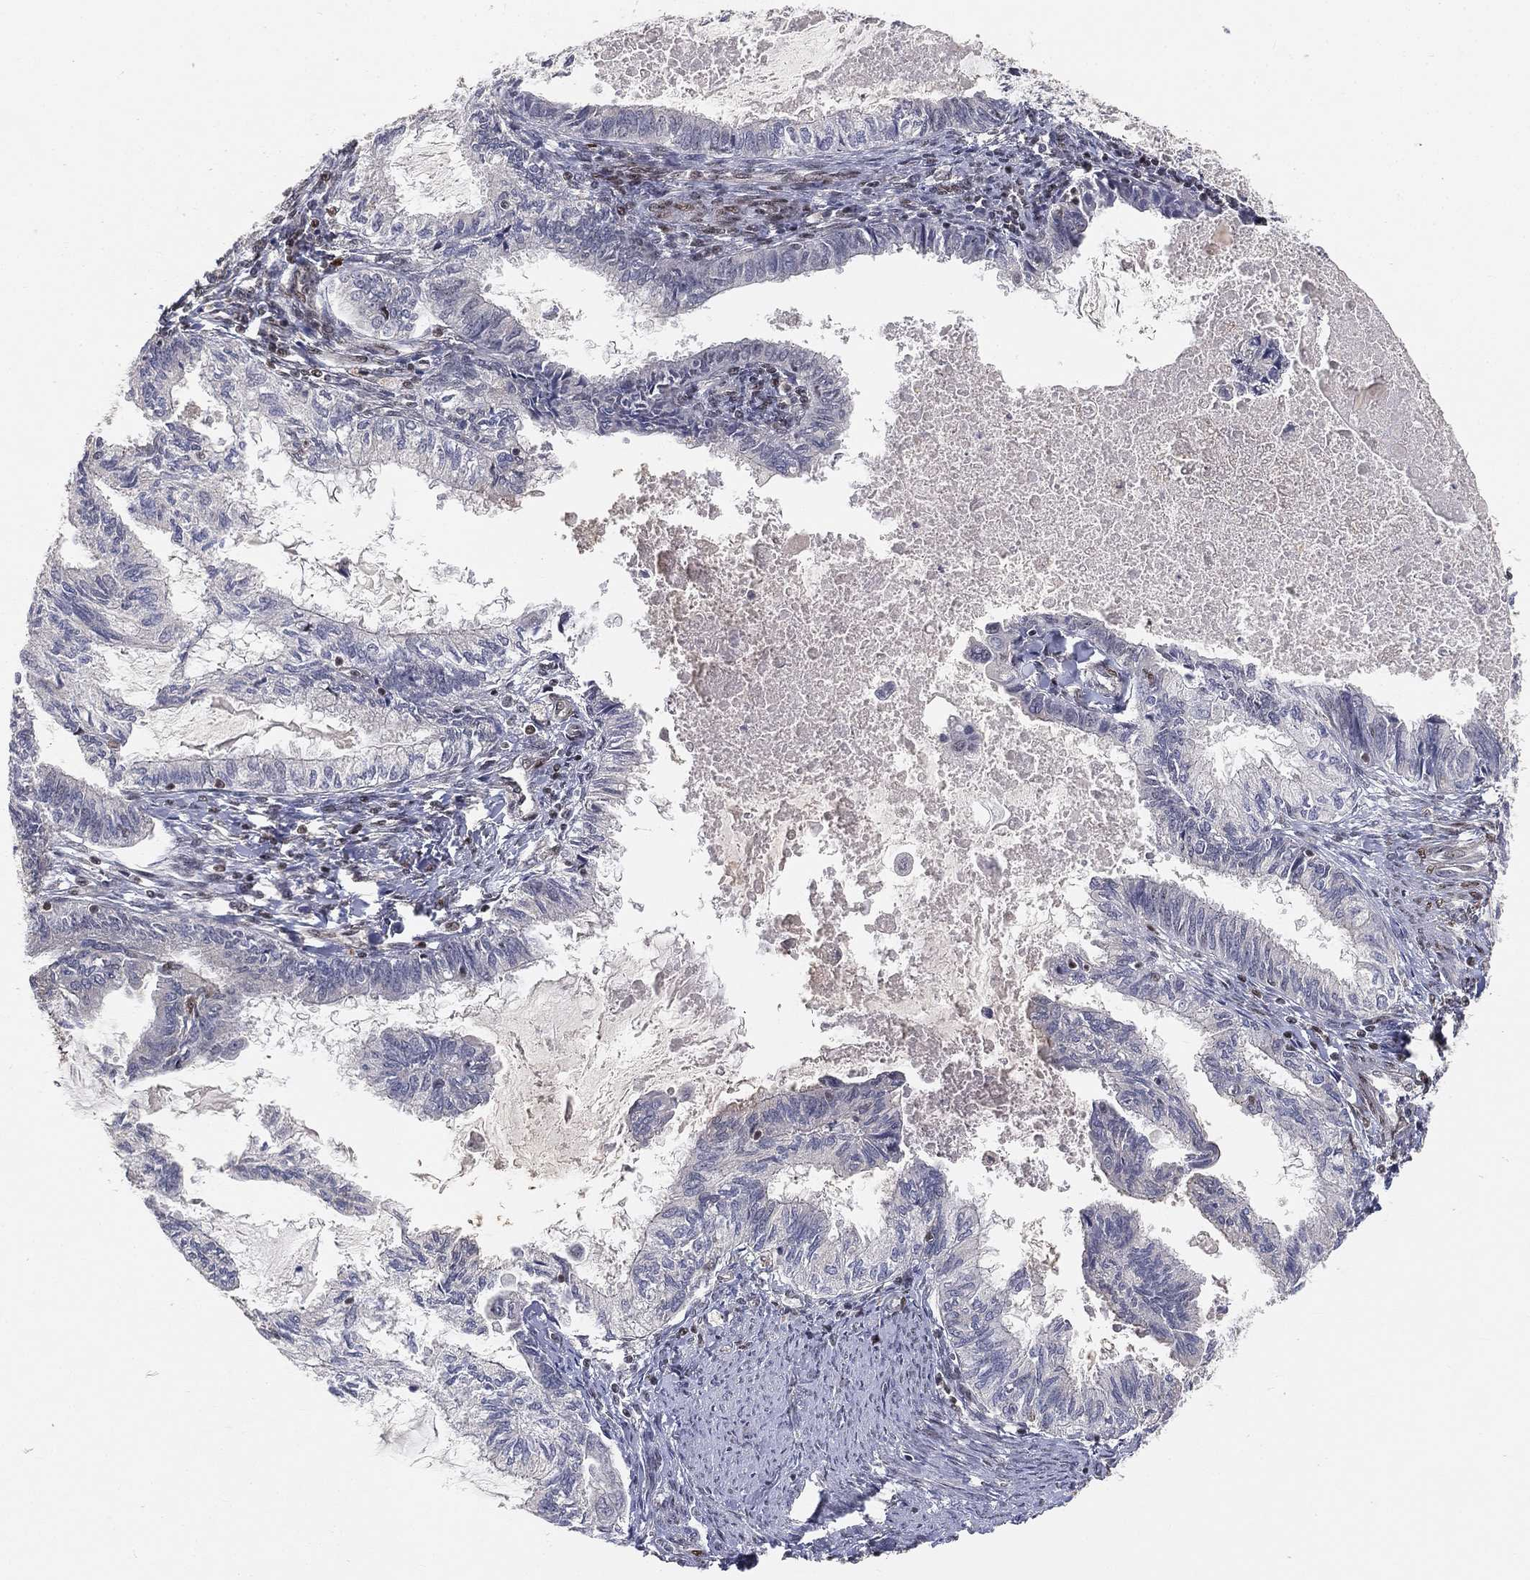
{"staining": {"intensity": "negative", "quantity": "none", "location": "none"}, "tissue": "endometrial cancer", "cell_type": "Tumor cells", "image_type": "cancer", "snomed": [{"axis": "morphology", "description": "Adenocarcinoma, NOS"}, {"axis": "topography", "description": "Endometrium"}], "caption": "This is a photomicrograph of immunohistochemistry (IHC) staining of endometrial adenocarcinoma, which shows no staining in tumor cells. Nuclei are stained in blue.", "gene": "CRTC3", "patient": {"sex": "female", "age": 86}}